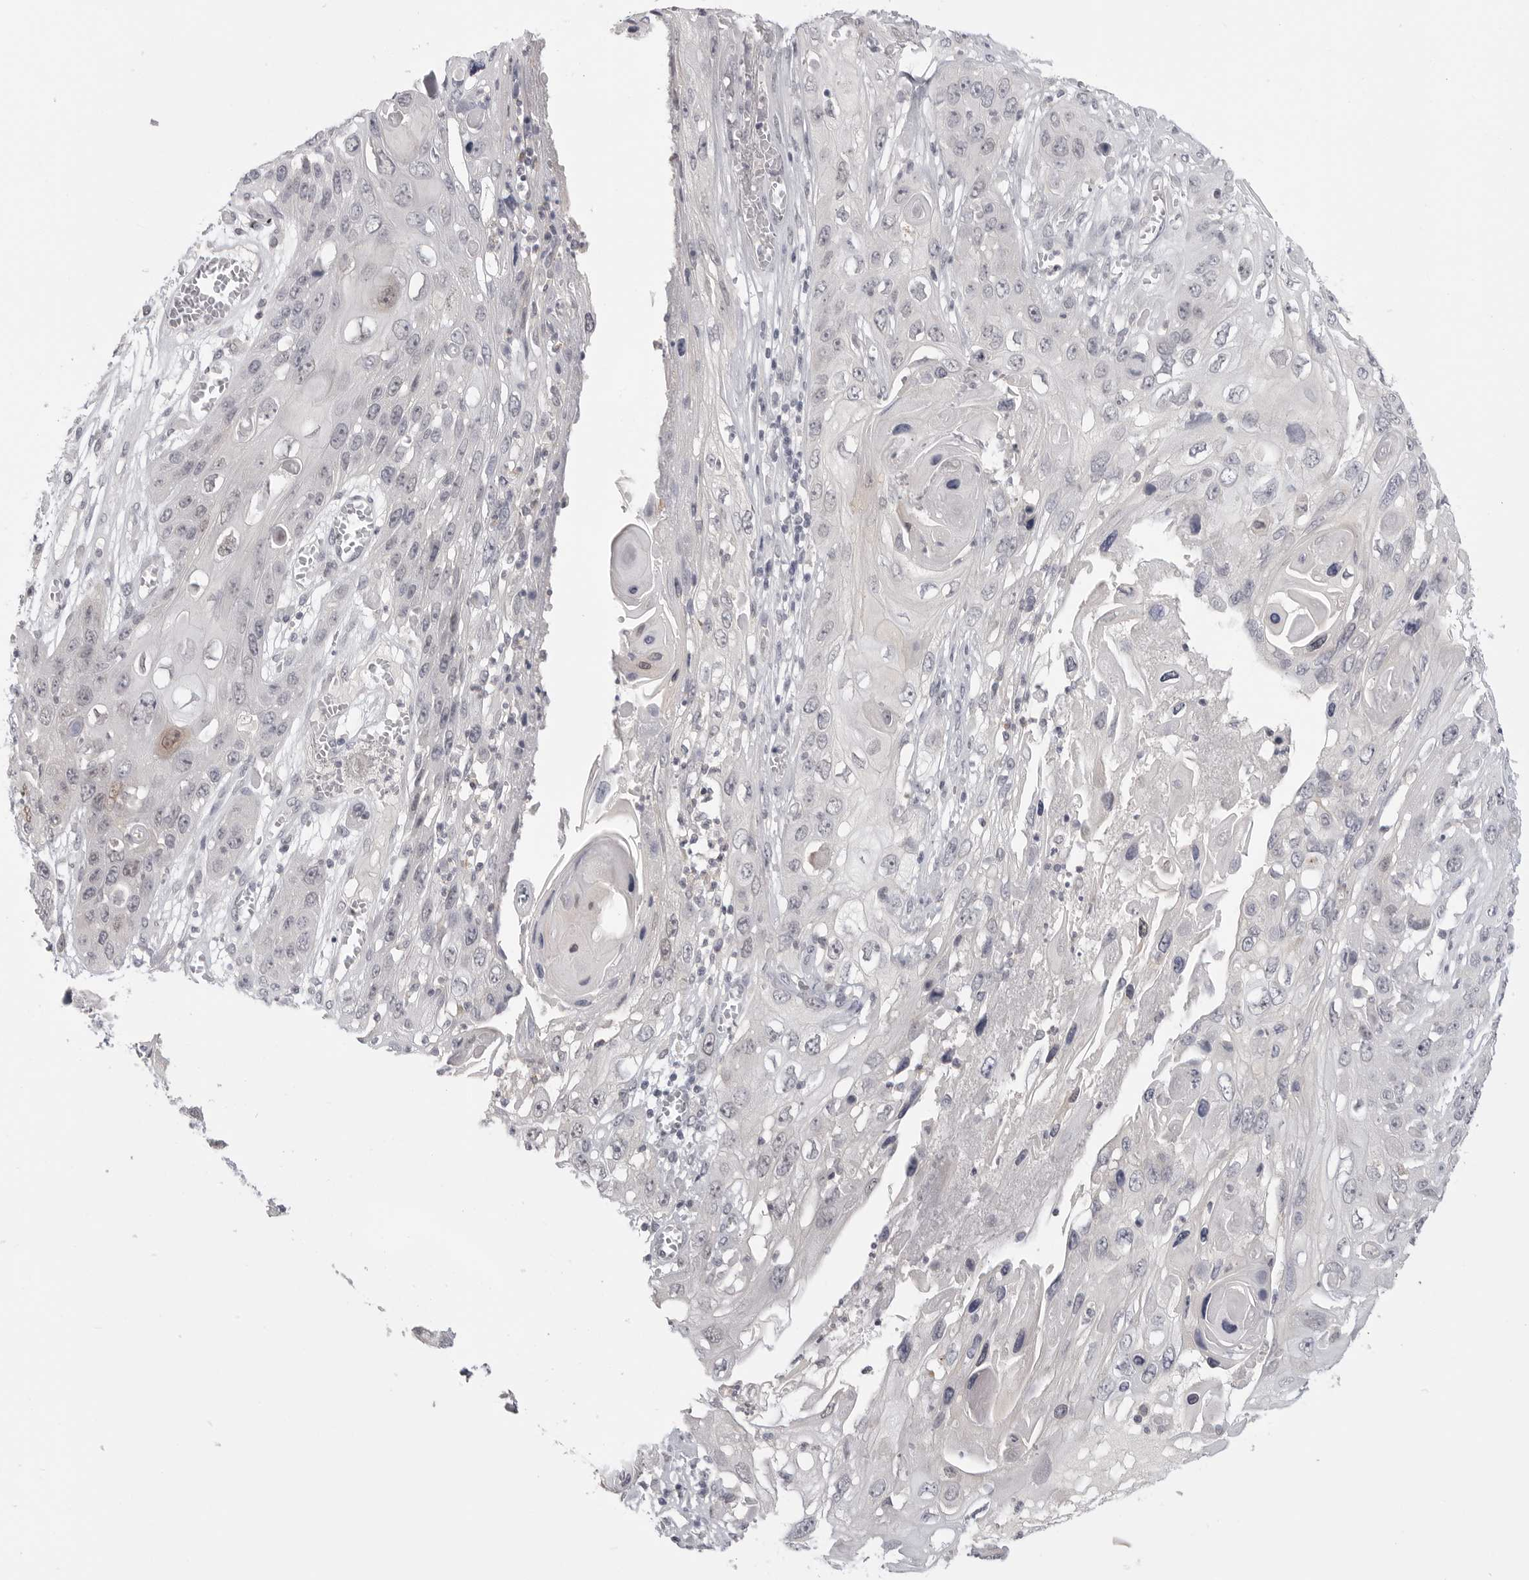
{"staining": {"intensity": "negative", "quantity": "none", "location": "none"}, "tissue": "skin cancer", "cell_type": "Tumor cells", "image_type": "cancer", "snomed": [{"axis": "morphology", "description": "Squamous cell carcinoma, NOS"}, {"axis": "topography", "description": "Skin"}], "caption": "High power microscopy micrograph of an immunohistochemistry (IHC) histopathology image of skin cancer, revealing no significant positivity in tumor cells. (DAB (3,3'-diaminobenzidine) immunohistochemistry (IHC) visualized using brightfield microscopy, high magnification).", "gene": "HMGCS2", "patient": {"sex": "male", "age": 55}}